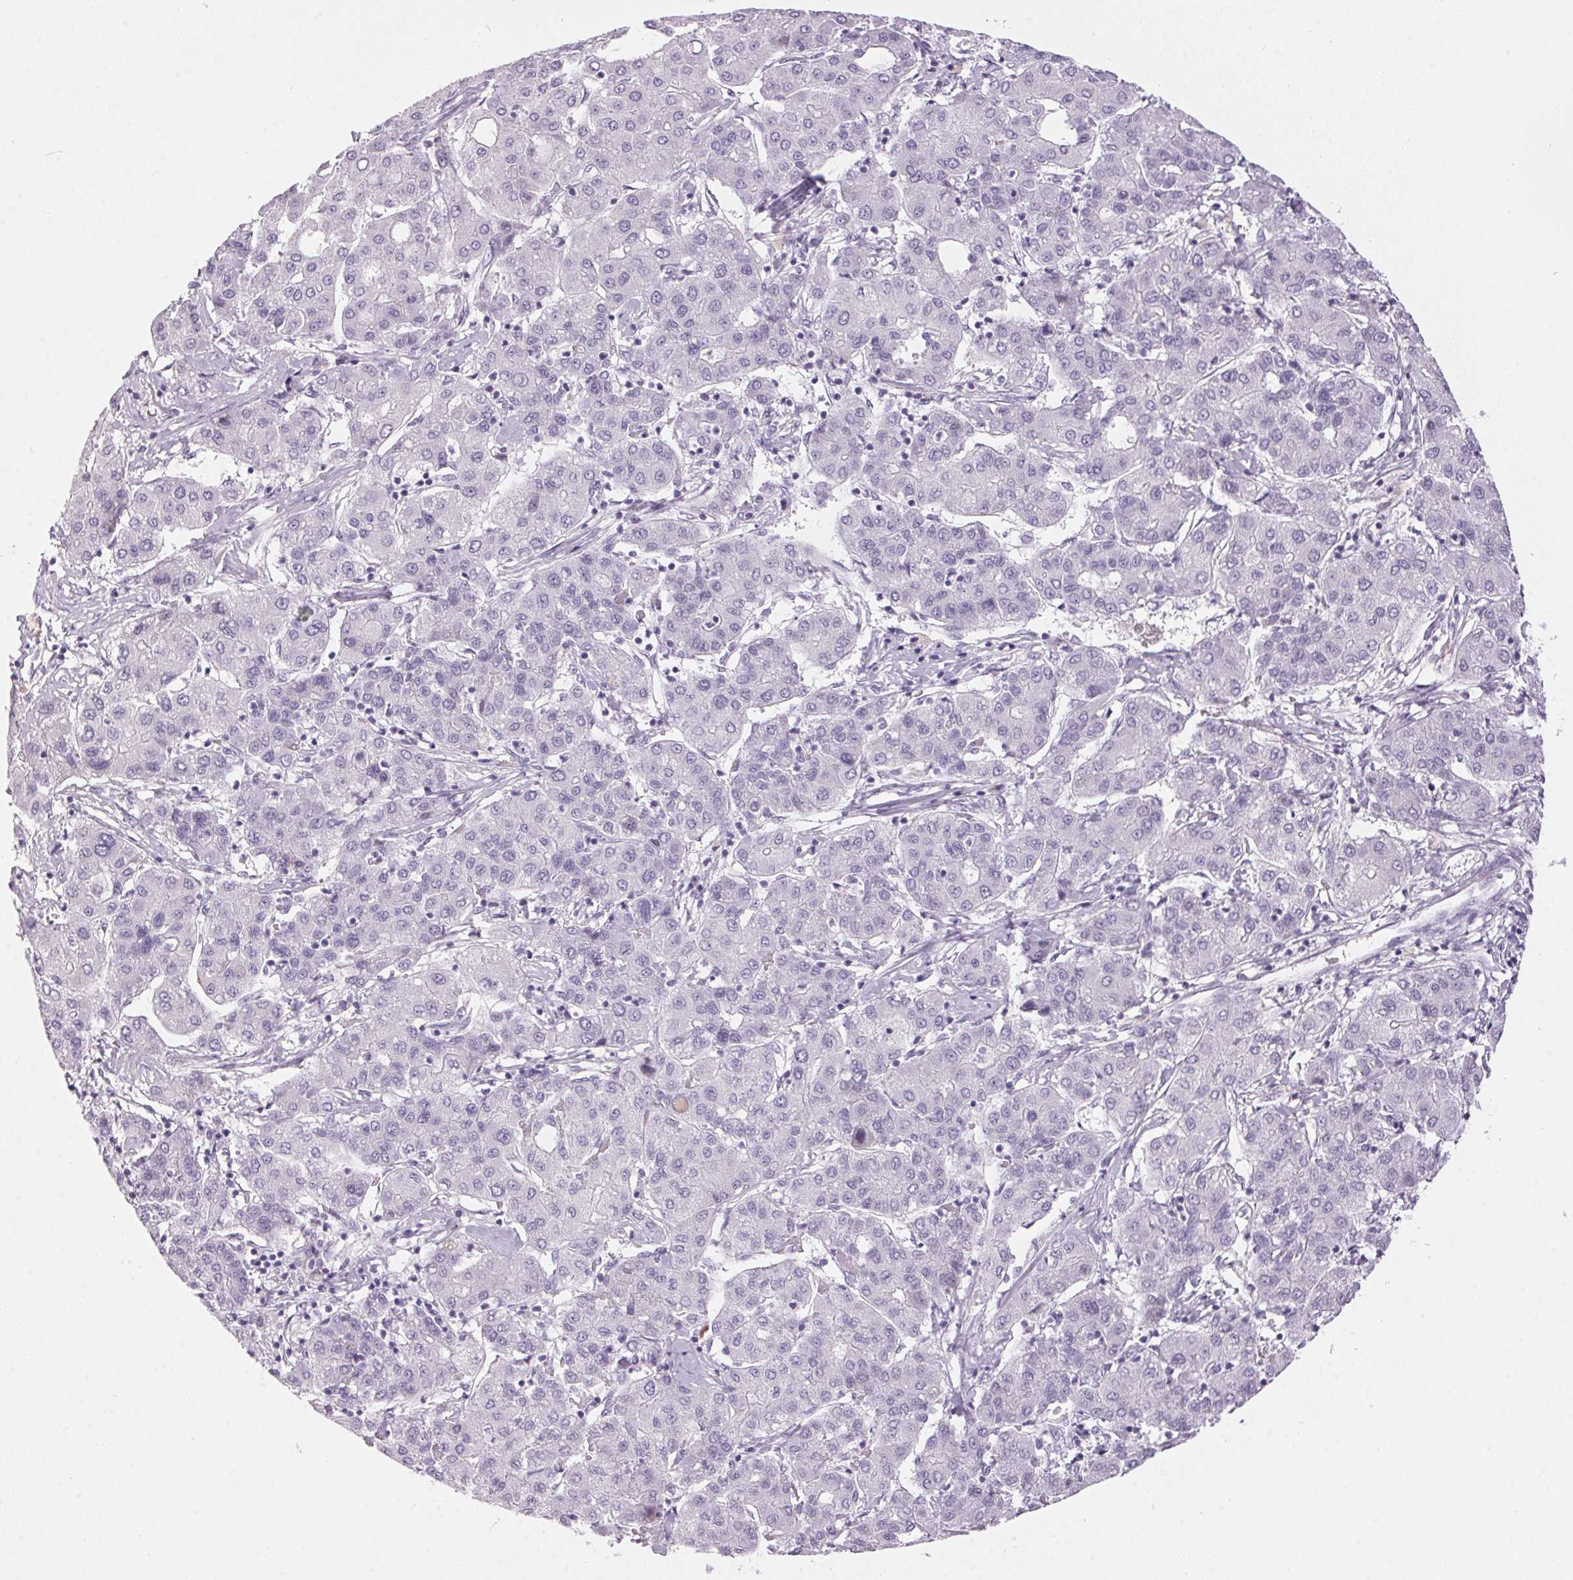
{"staining": {"intensity": "negative", "quantity": "none", "location": "none"}, "tissue": "liver cancer", "cell_type": "Tumor cells", "image_type": "cancer", "snomed": [{"axis": "morphology", "description": "Carcinoma, Hepatocellular, NOS"}, {"axis": "topography", "description": "Liver"}], "caption": "Tumor cells are negative for protein expression in human liver cancer.", "gene": "CADPS", "patient": {"sex": "male", "age": 65}}